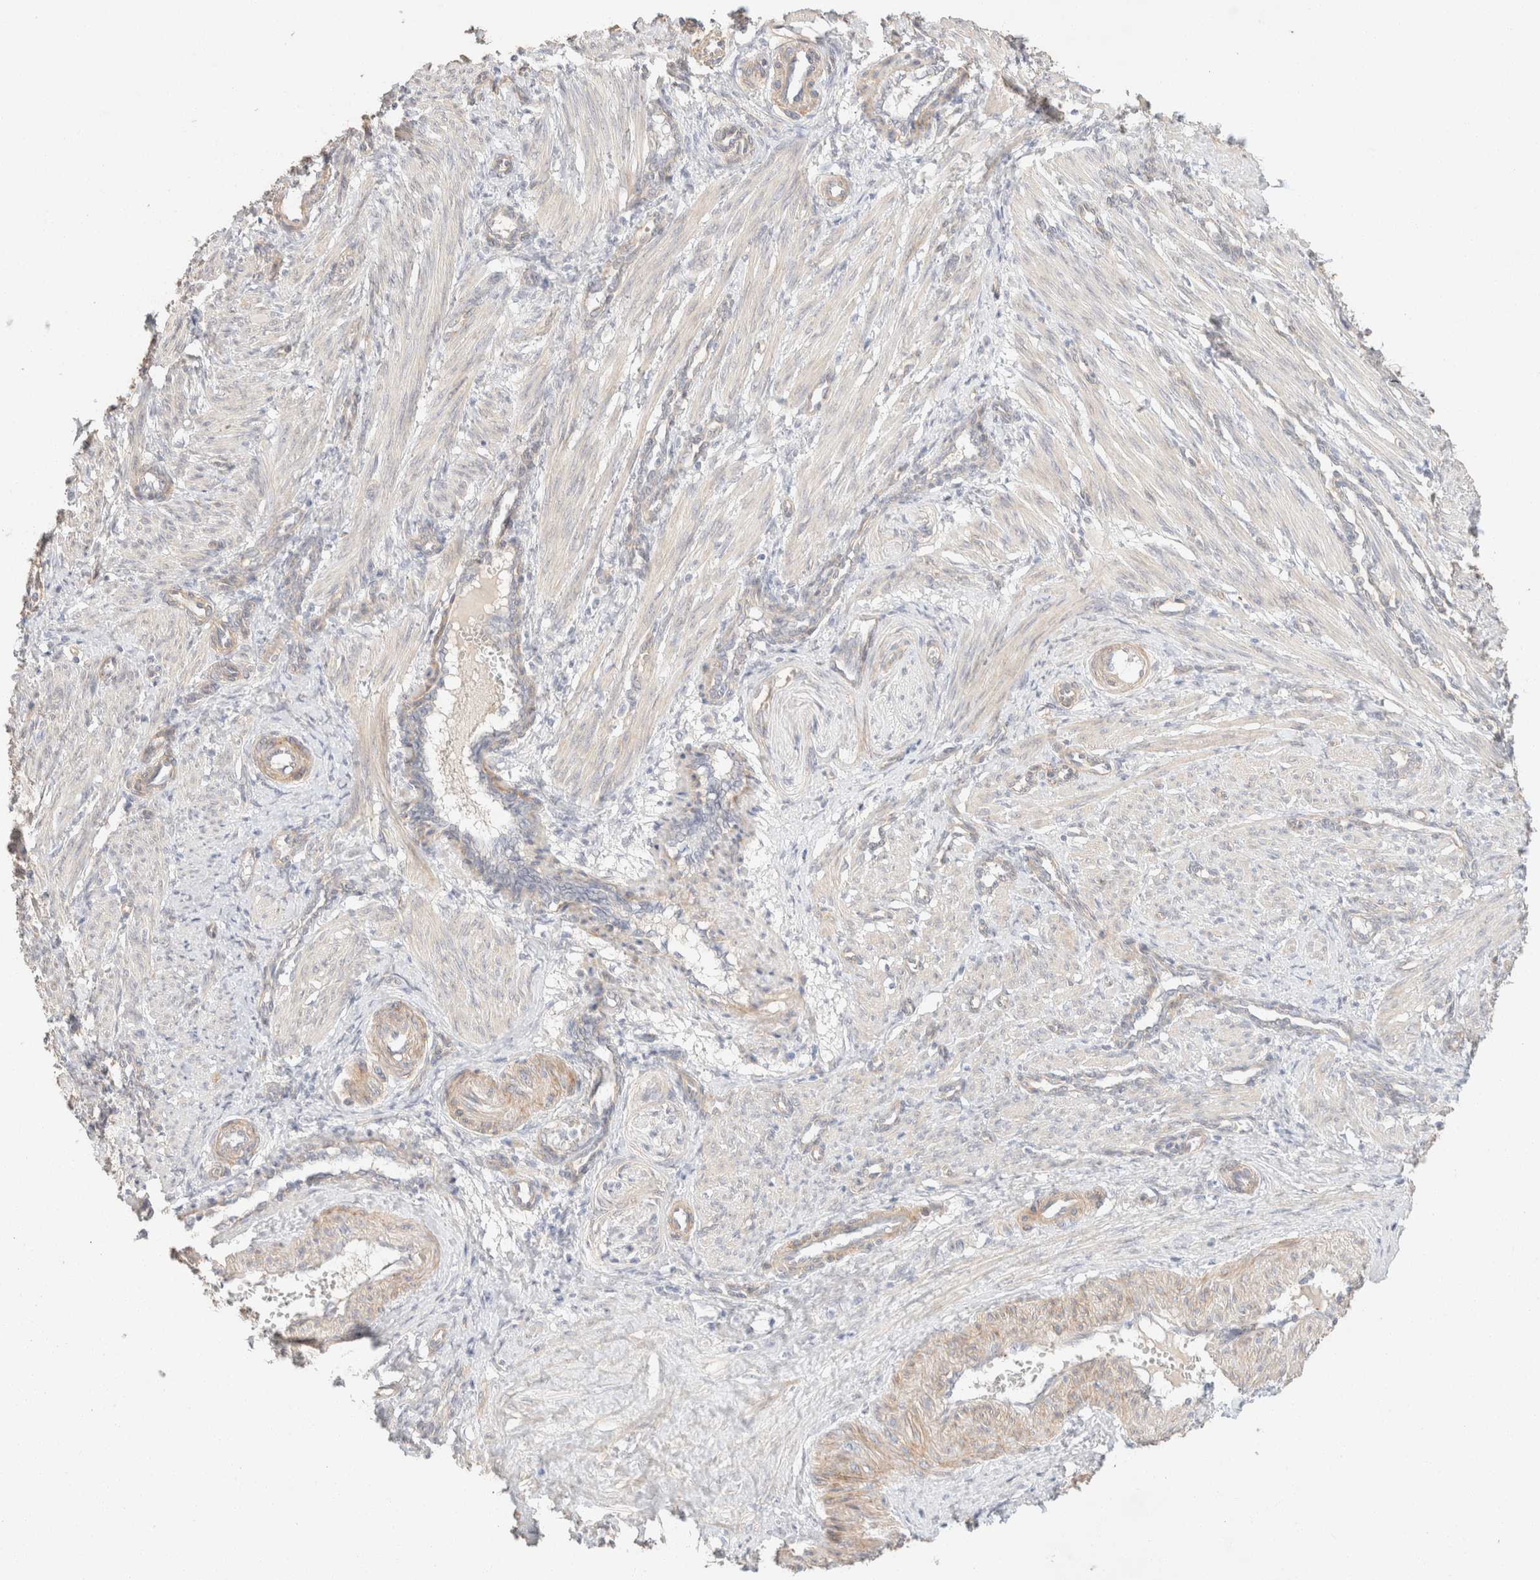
{"staining": {"intensity": "negative", "quantity": "none", "location": "none"}, "tissue": "smooth muscle", "cell_type": "Smooth muscle cells", "image_type": "normal", "snomed": [{"axis": "morphology", "description": "Normal tissue, NOS"}, {"axis": "topography", "description": "Endometrium"}], "caption": "Immunohistochemistry (IHC) micrograph of benign smooth muscle: smooth muscle stained with DAB reveals no significant protein expression in smooth muscle cells.", "gene": "CSNK1E", "patient": {"sex": "female", "age": 33}}